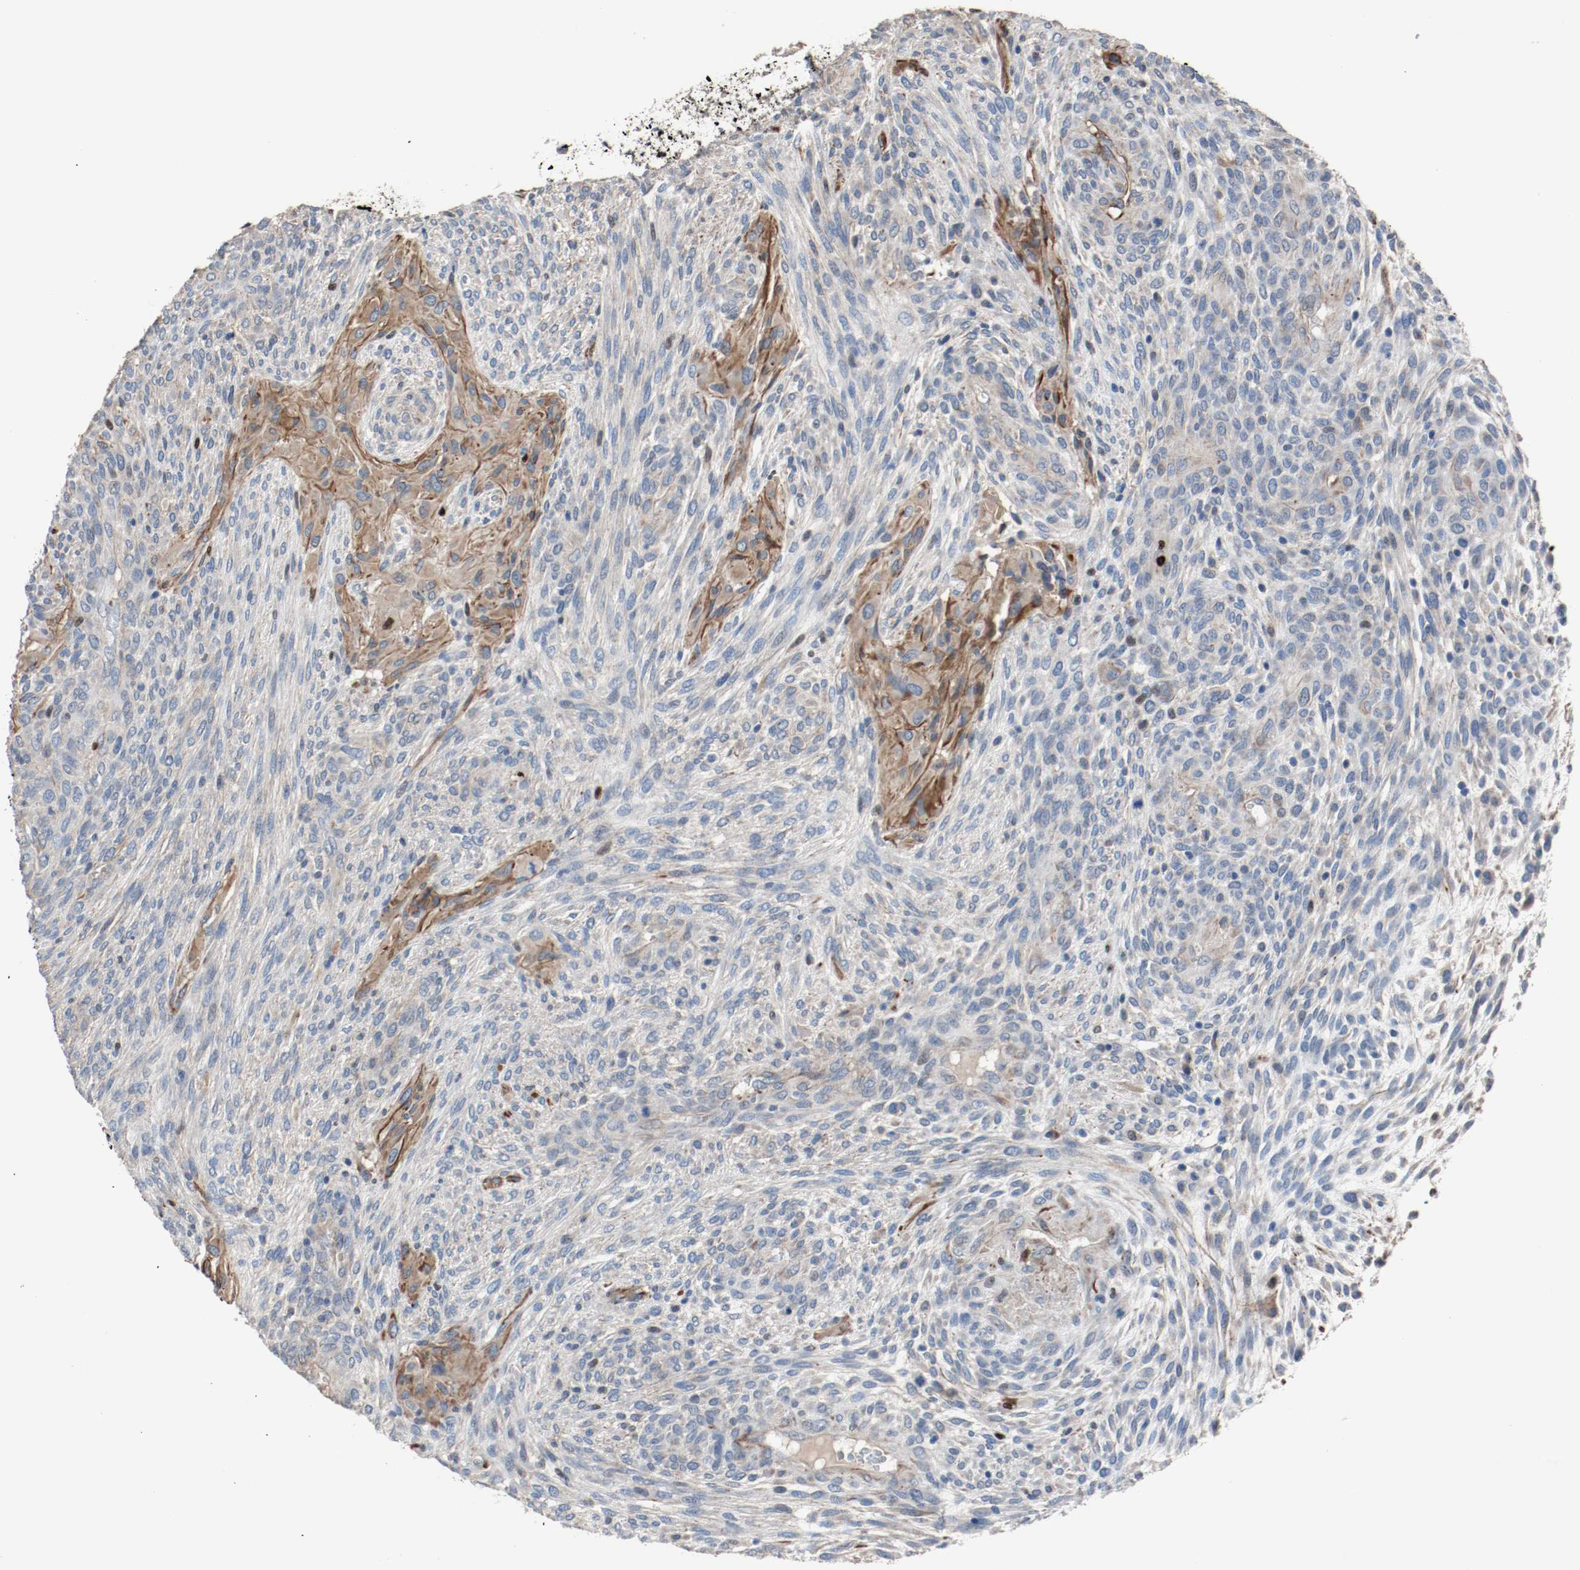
{"staining": {"intensity": "negative", "quantity": "none", "location": "none"}, "tissue": "glioma", "cell_type": "Tumor cells", "image_type": "cancer", "snomed": [{"axis": "morphology", "description": "Glioma, malignant, High grade"}, {"axis": "topography", "description": "Cerebral cortex"}], "caption": "A micrograph of human glioma is negative for staining in tumor cells.", "gene": "BLK", "patient": {"sex": "female", "age": 55}}